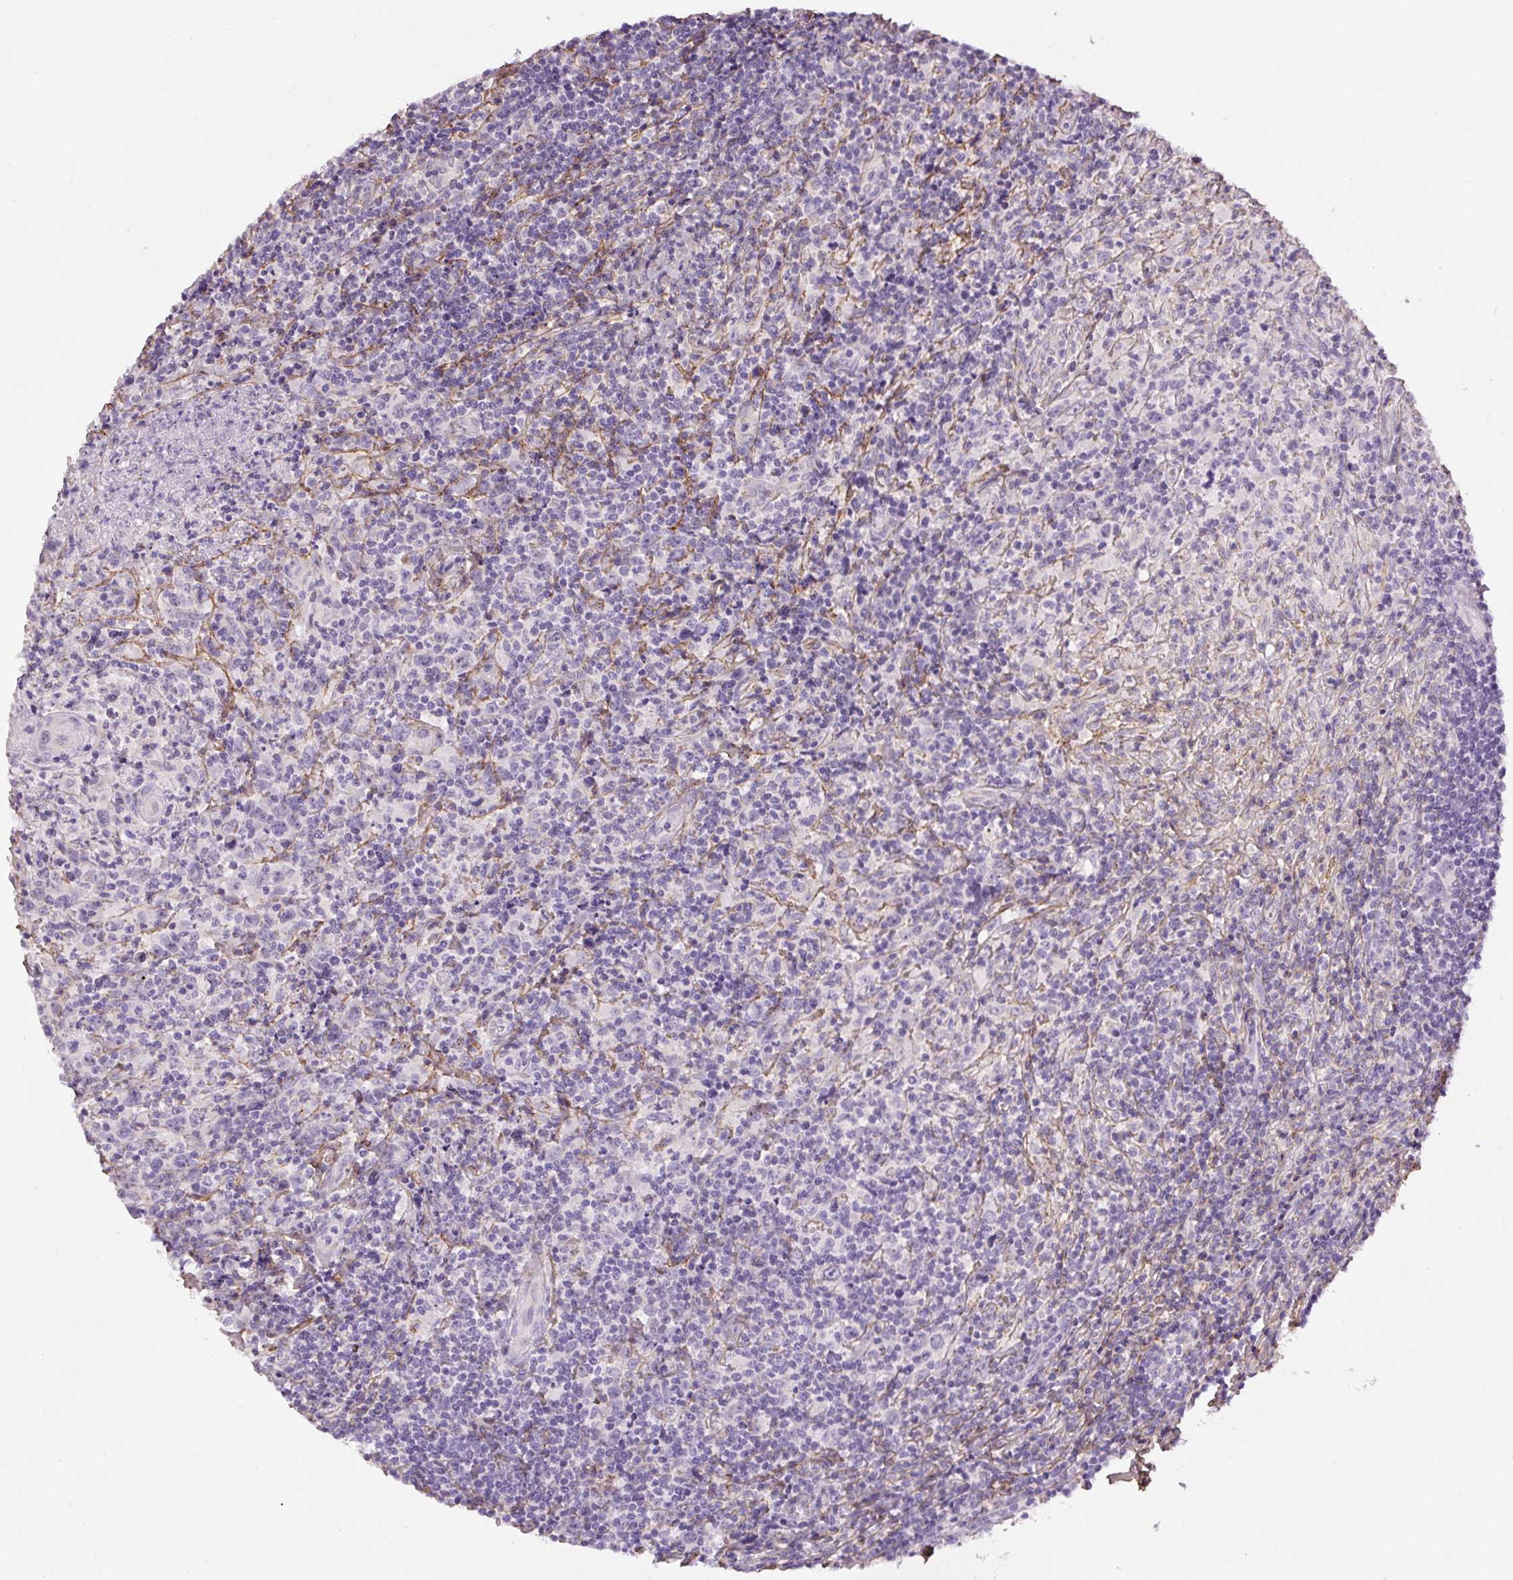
{"staining": {"intensity": "negative", "quantity": "none", "location": "none"}, "tissue": "lymphoma", "cell_type": "Tumor cells", "image_type": "cancer", "snomed": [{"axis": "morphology", "description": "Hodgkin's disease, NOS"}, {"axis": "topography", "description": "Lymph node"}], "caption": "A photomicrograph of lymphoma stained for a protein demonstrates no brown staining in tumor cells.", "gene": "FBN1", "patient": {"sex": "female", "age": 18}}